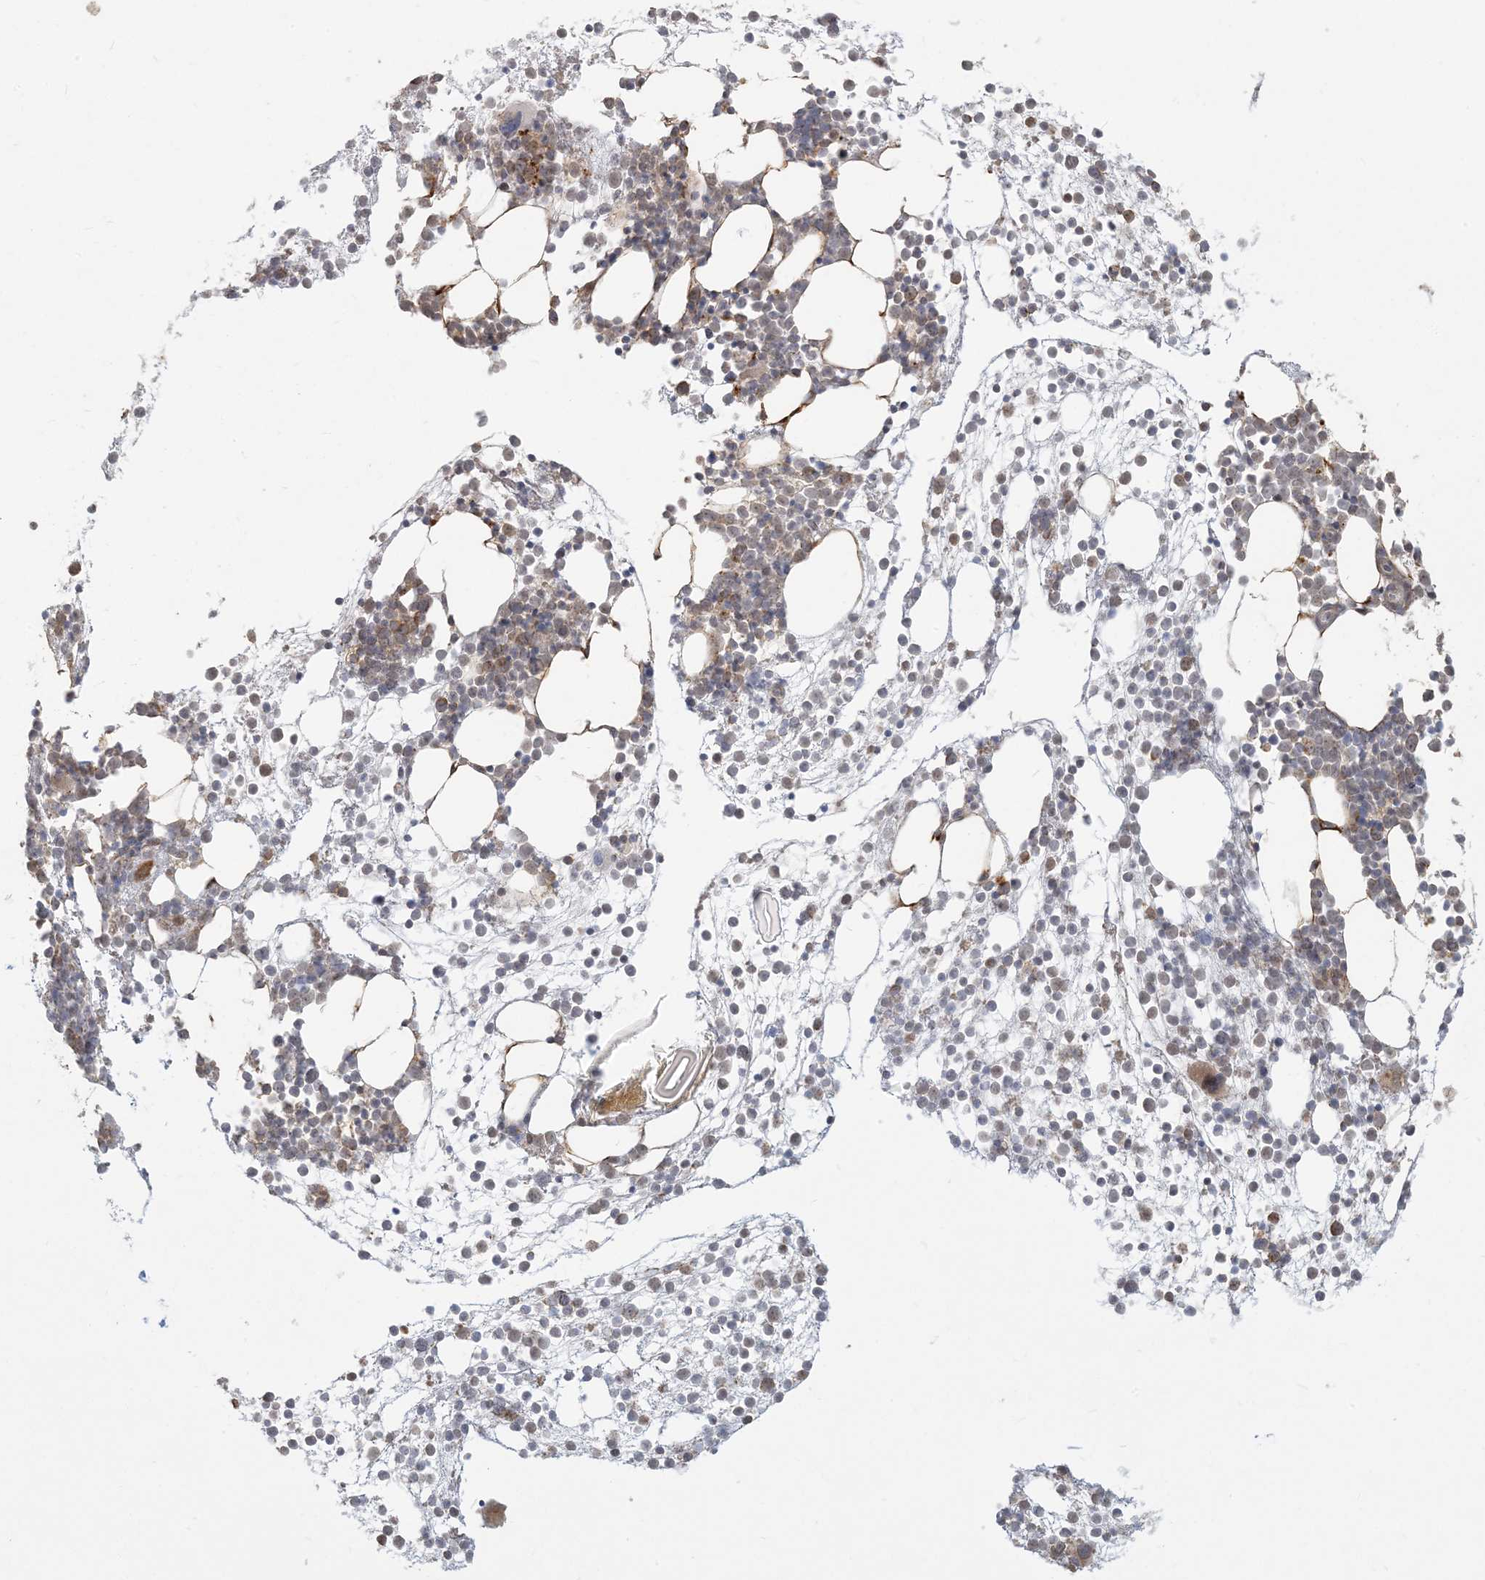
{"staining": {"intensity": "moderate", "quantity": "<25%", "location": "cytoplasmic/membranous"}, "tissue": "bone marrow", "cell_type": "Hematopoietic cells", "image_type": "normal", "snomed": [{"axis": "morphology", "description": "Normal tissue, NOS"}, {"axis": "topography", "description": "Bone marrow"}], "caption": "Approximately <25% of hematopoietic cells in normal human bone marrow demonstrate moderate cytoplasmic/membranous protein positivity as visualized by brown immunohistochemical staining.", "gene": "MCAT", "patient": {"sex": "male", "age": 54}}